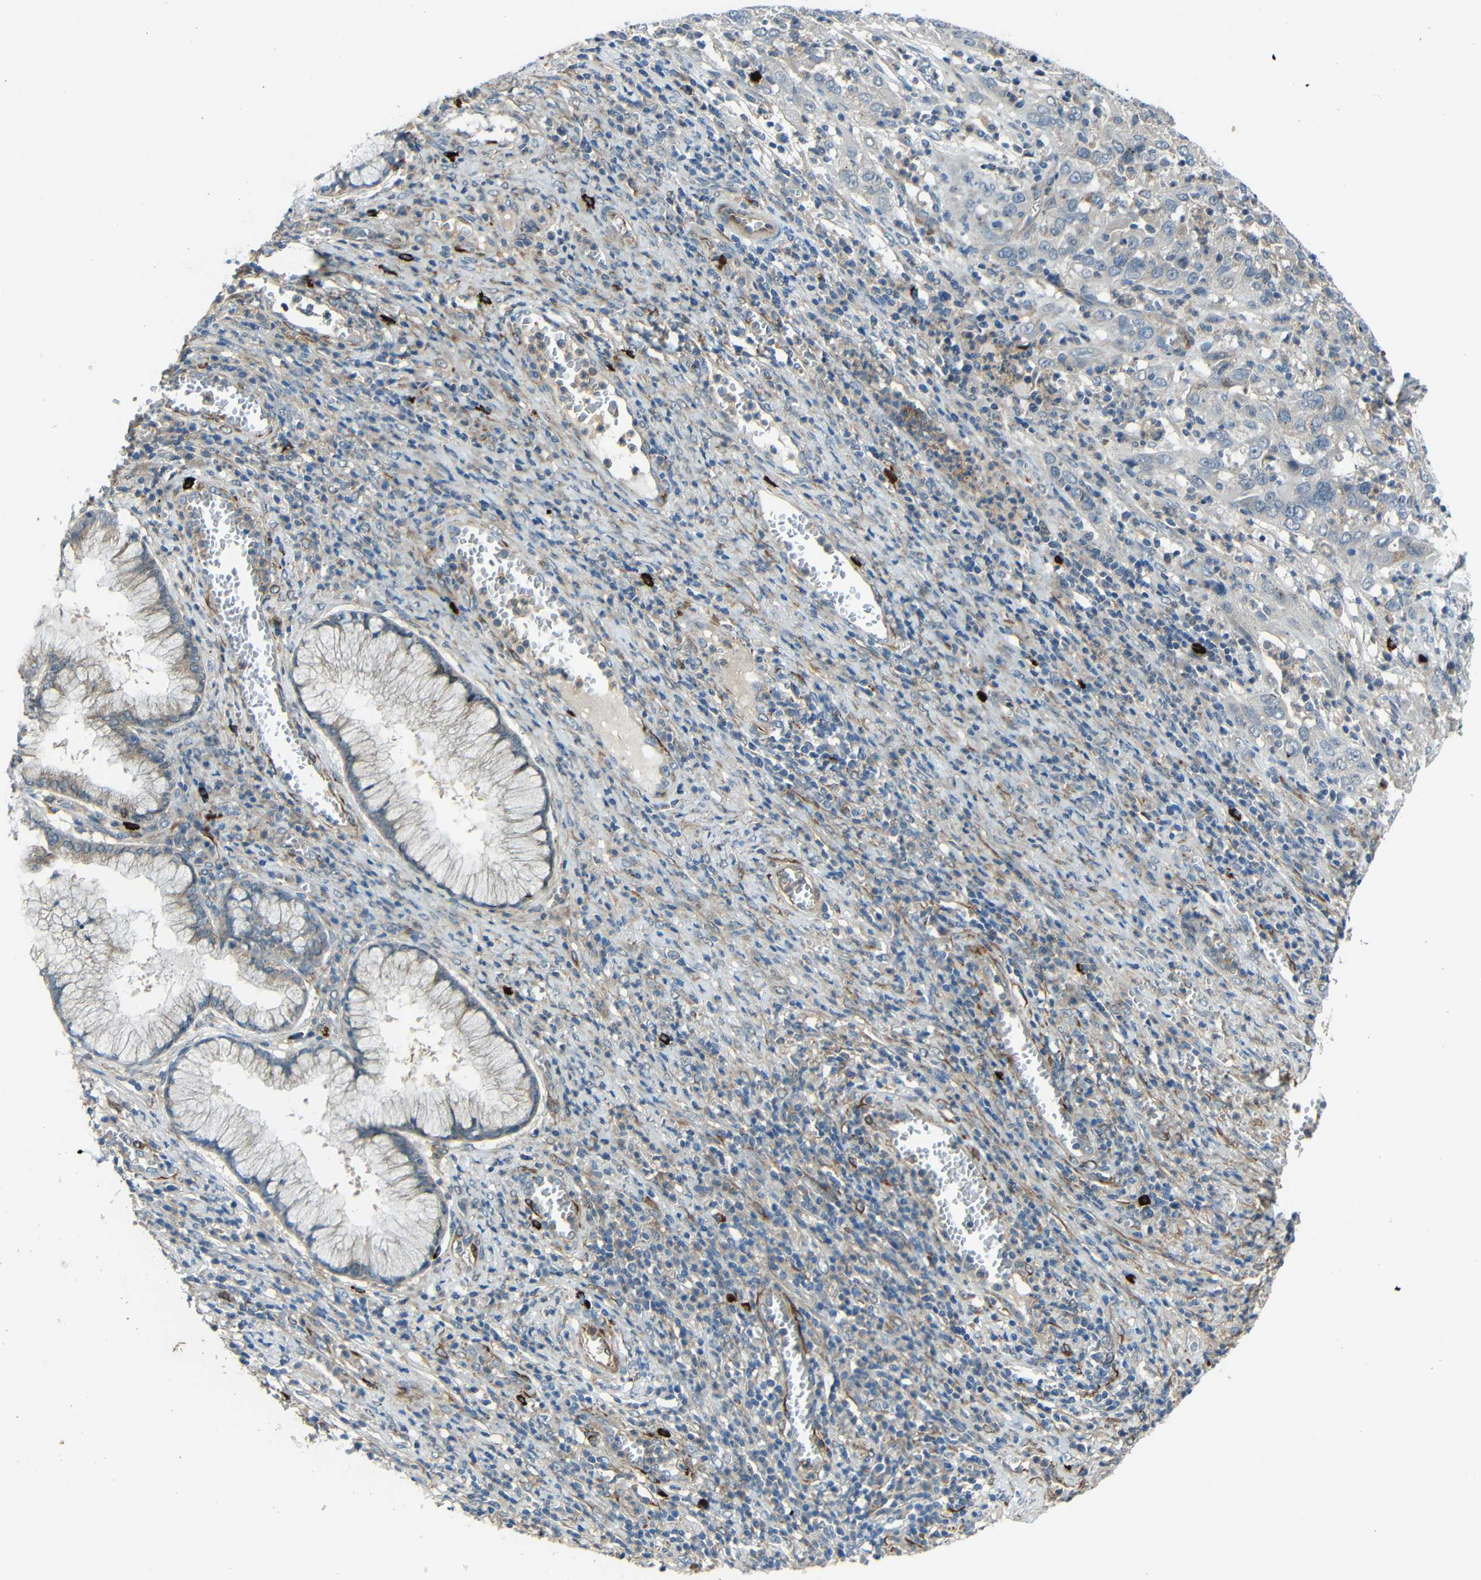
{"staining": {"intensity": "negative", "quantity": "none", "location": "none"}, "tissue": "cervical cancer", "cell_type": "Tumor cells", "image_type": "cancer", "snomed": [{"axis": "morphology", "description": "Squamous cell carcinoma, NOS"}, {"axis": "topography", "description": "Cervix"}], "caption": "DAB (3,3'-diaminobenzidine) immunohistochemical staining of human cervical cancer (squamous cell carcinoma) demonstrates no significant expression in tumor cells. The staining is performed using DAB (3,3'-diaminobenzidine) brown chromogen with nuclei counter-stained in using hematoxylin.", "gene": "DCLK1", "patient": {"sex": "female", "age": 32}}